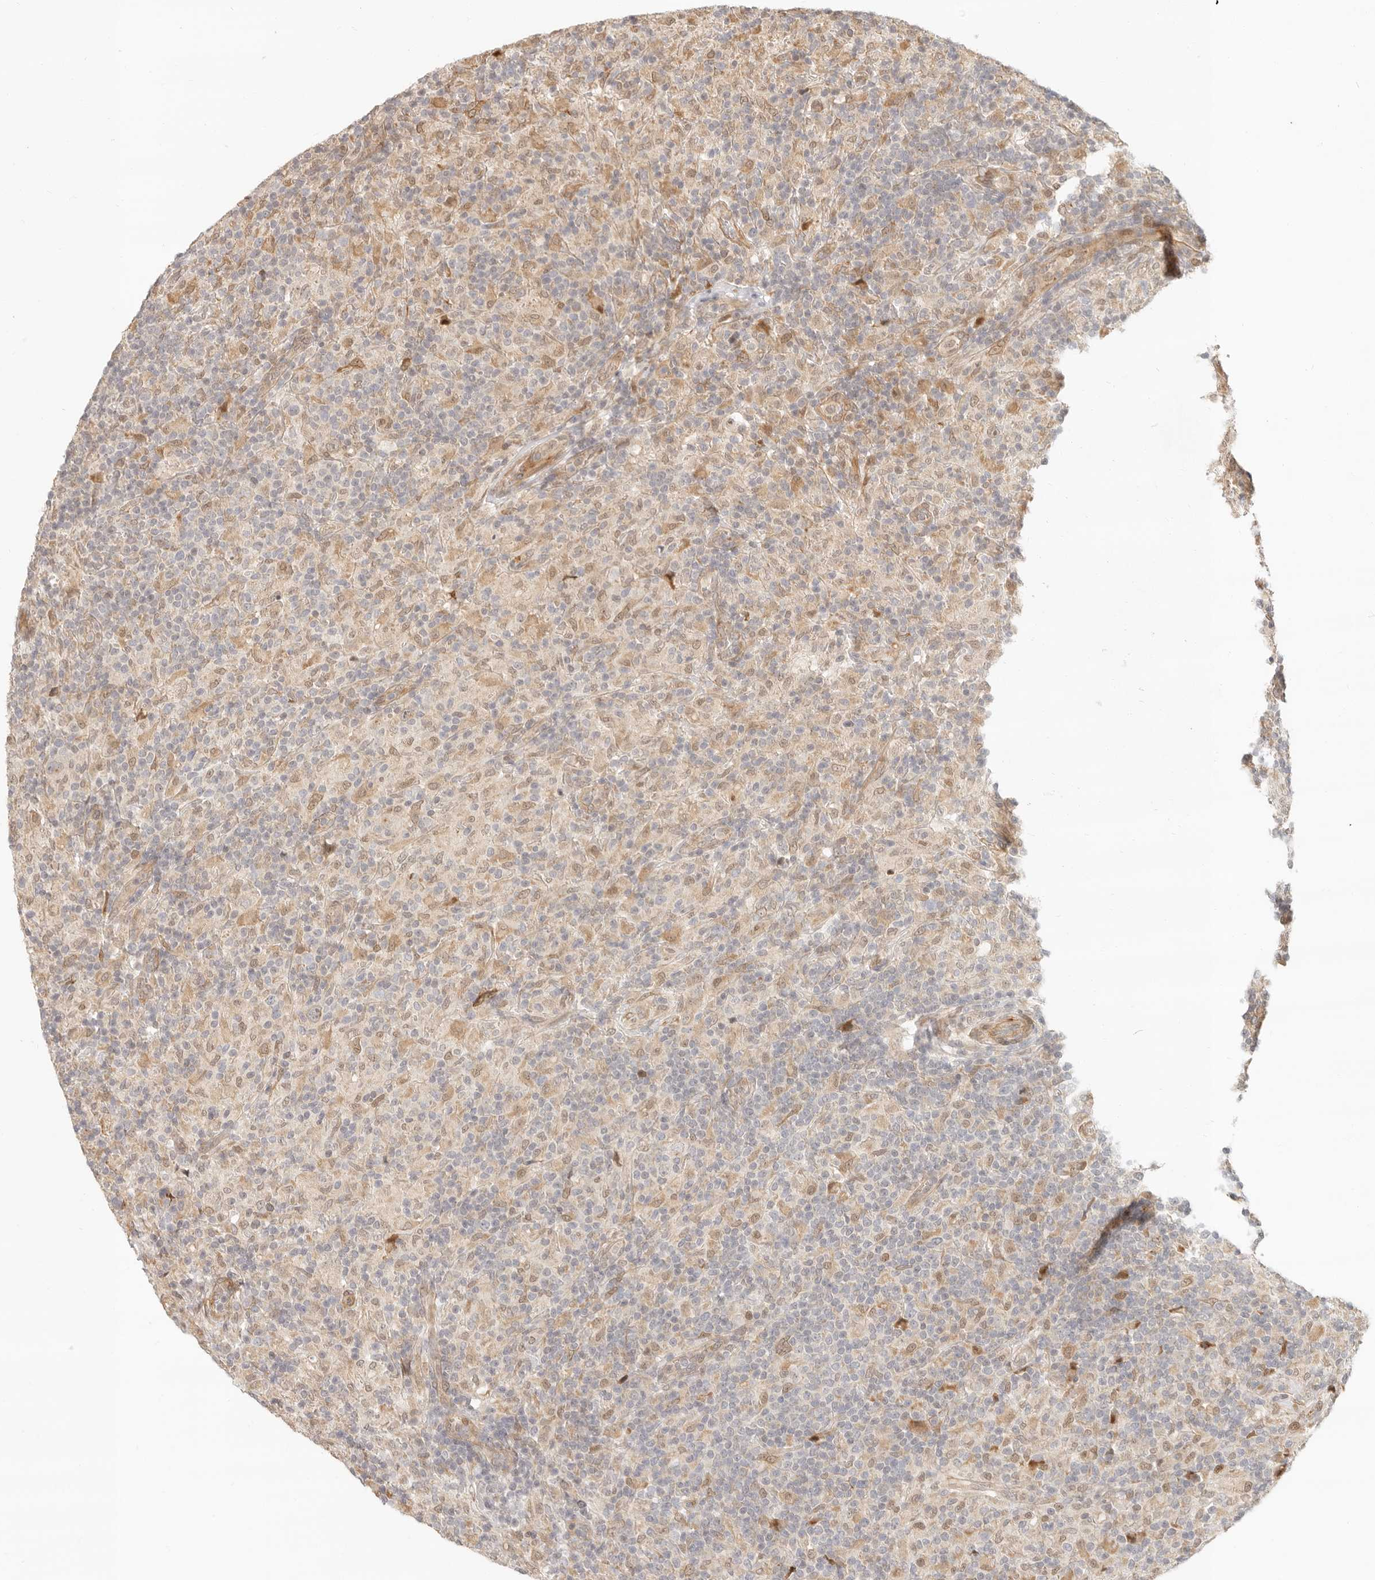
{"staining": {"intensity": "weak", "quantity": "<25%", "location": "nuclear"}, "tissue": "lymphoma", "cell_type": "Tumor cells", "image_type": "cancer", "snomed": [{"axis": "morphology", "description": "Hodgkin's disease, NOS"}, {"axis": "topography", "description": "Lymph node"}], "caption": "A photomicrograph of human Hodgkin's disease is negative for staining in tumor cells.", "gene": "TUFT1", "patient": {"sex": "male", "age": 70}}